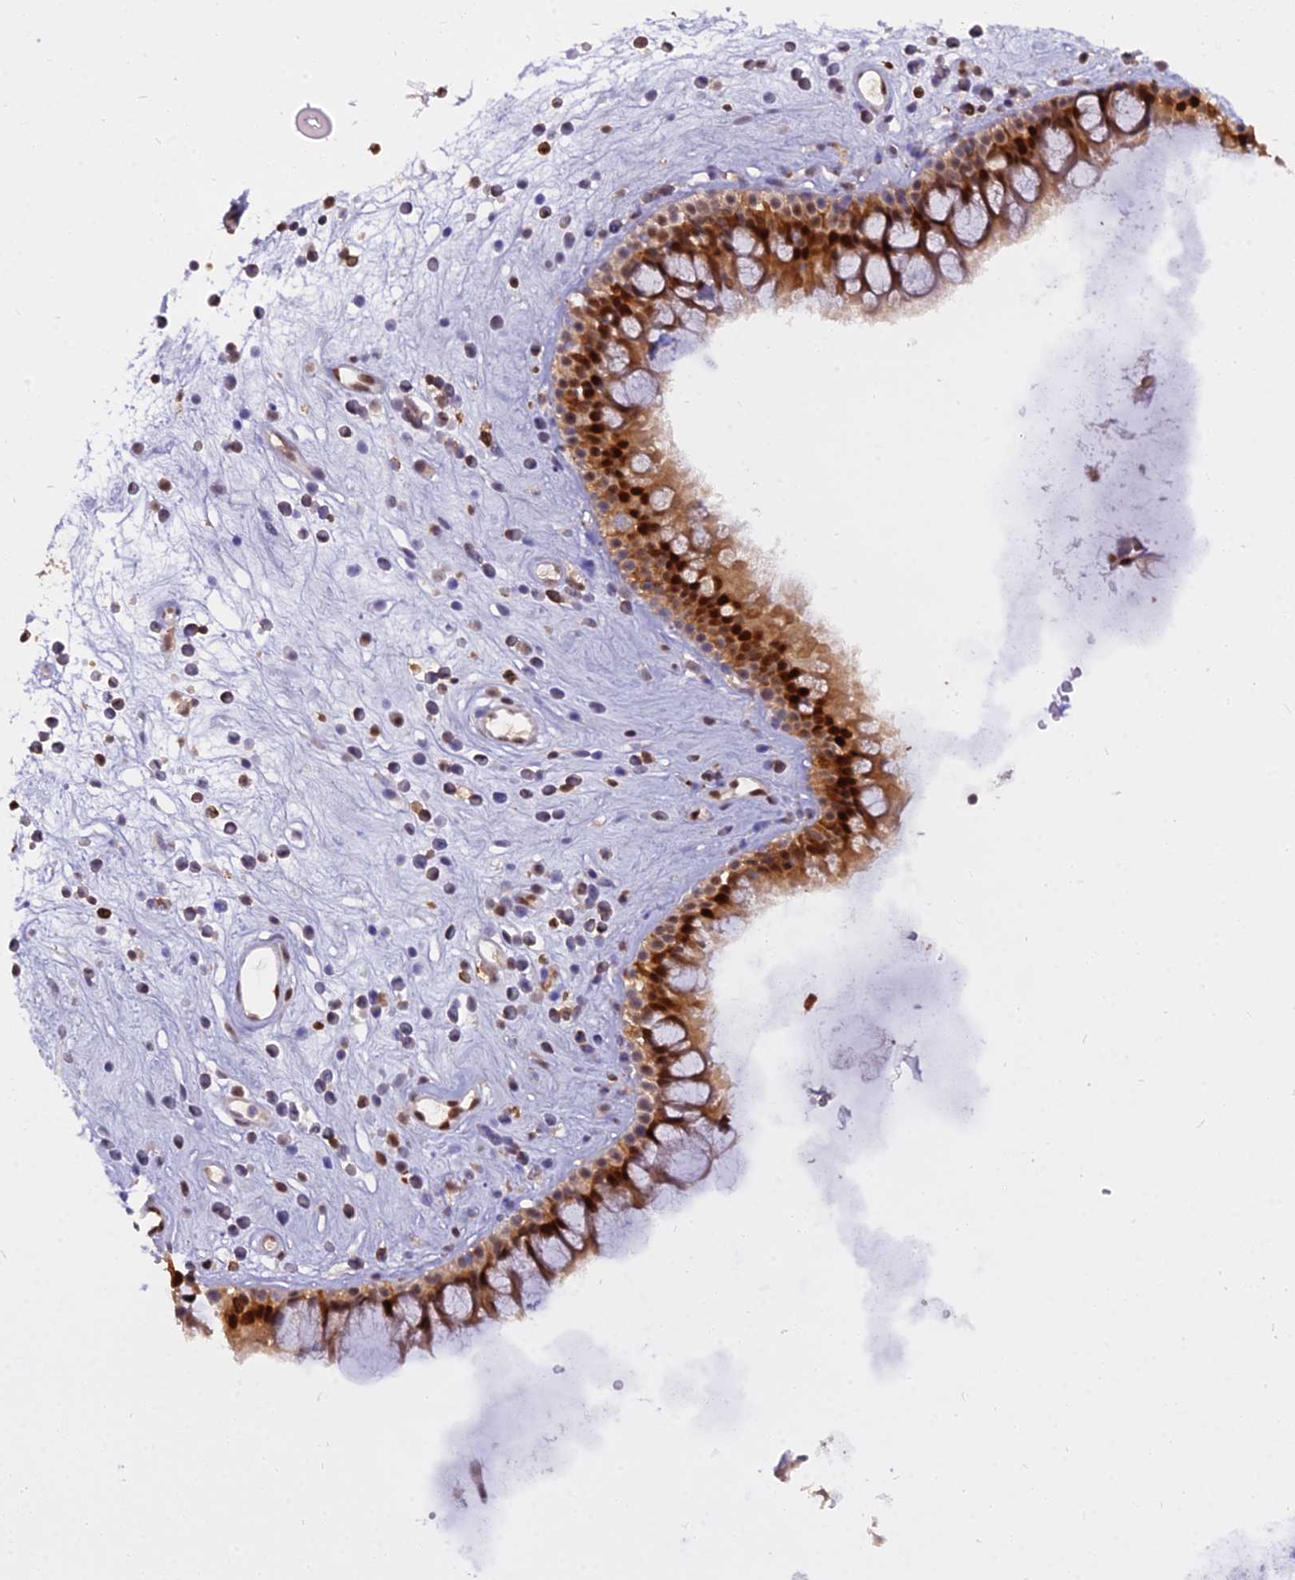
{"staining": {"intensity": "strong", "quantity": ">75%", "location": "cytoplasmic/membranous,nuclear"}, "tissue": "nasopharynx", "cell_type": "Respiratory epithelial cells", "image_type": "normal", "snomed": [{"axis": "morphology", "description": "Normal tissue, NOS"}, {"axis": "morphology", "description": "Inflammation, NOS"}, {"axis": "topography", "description": "Nasopharynx"}], "caption": "Protein staining by immunohistochemistry shows strong cytoplasmic/membranous,nuclear expression in approximately >75% of respiratory epithelial cells in benign nasopharynx. Using DAB (brown) and hematoxylin (blue) stains, captured at high magnification using brightfield microscopy.", "gene": "NPEPL1", "patient": {"sex": "male", "age": 29}}